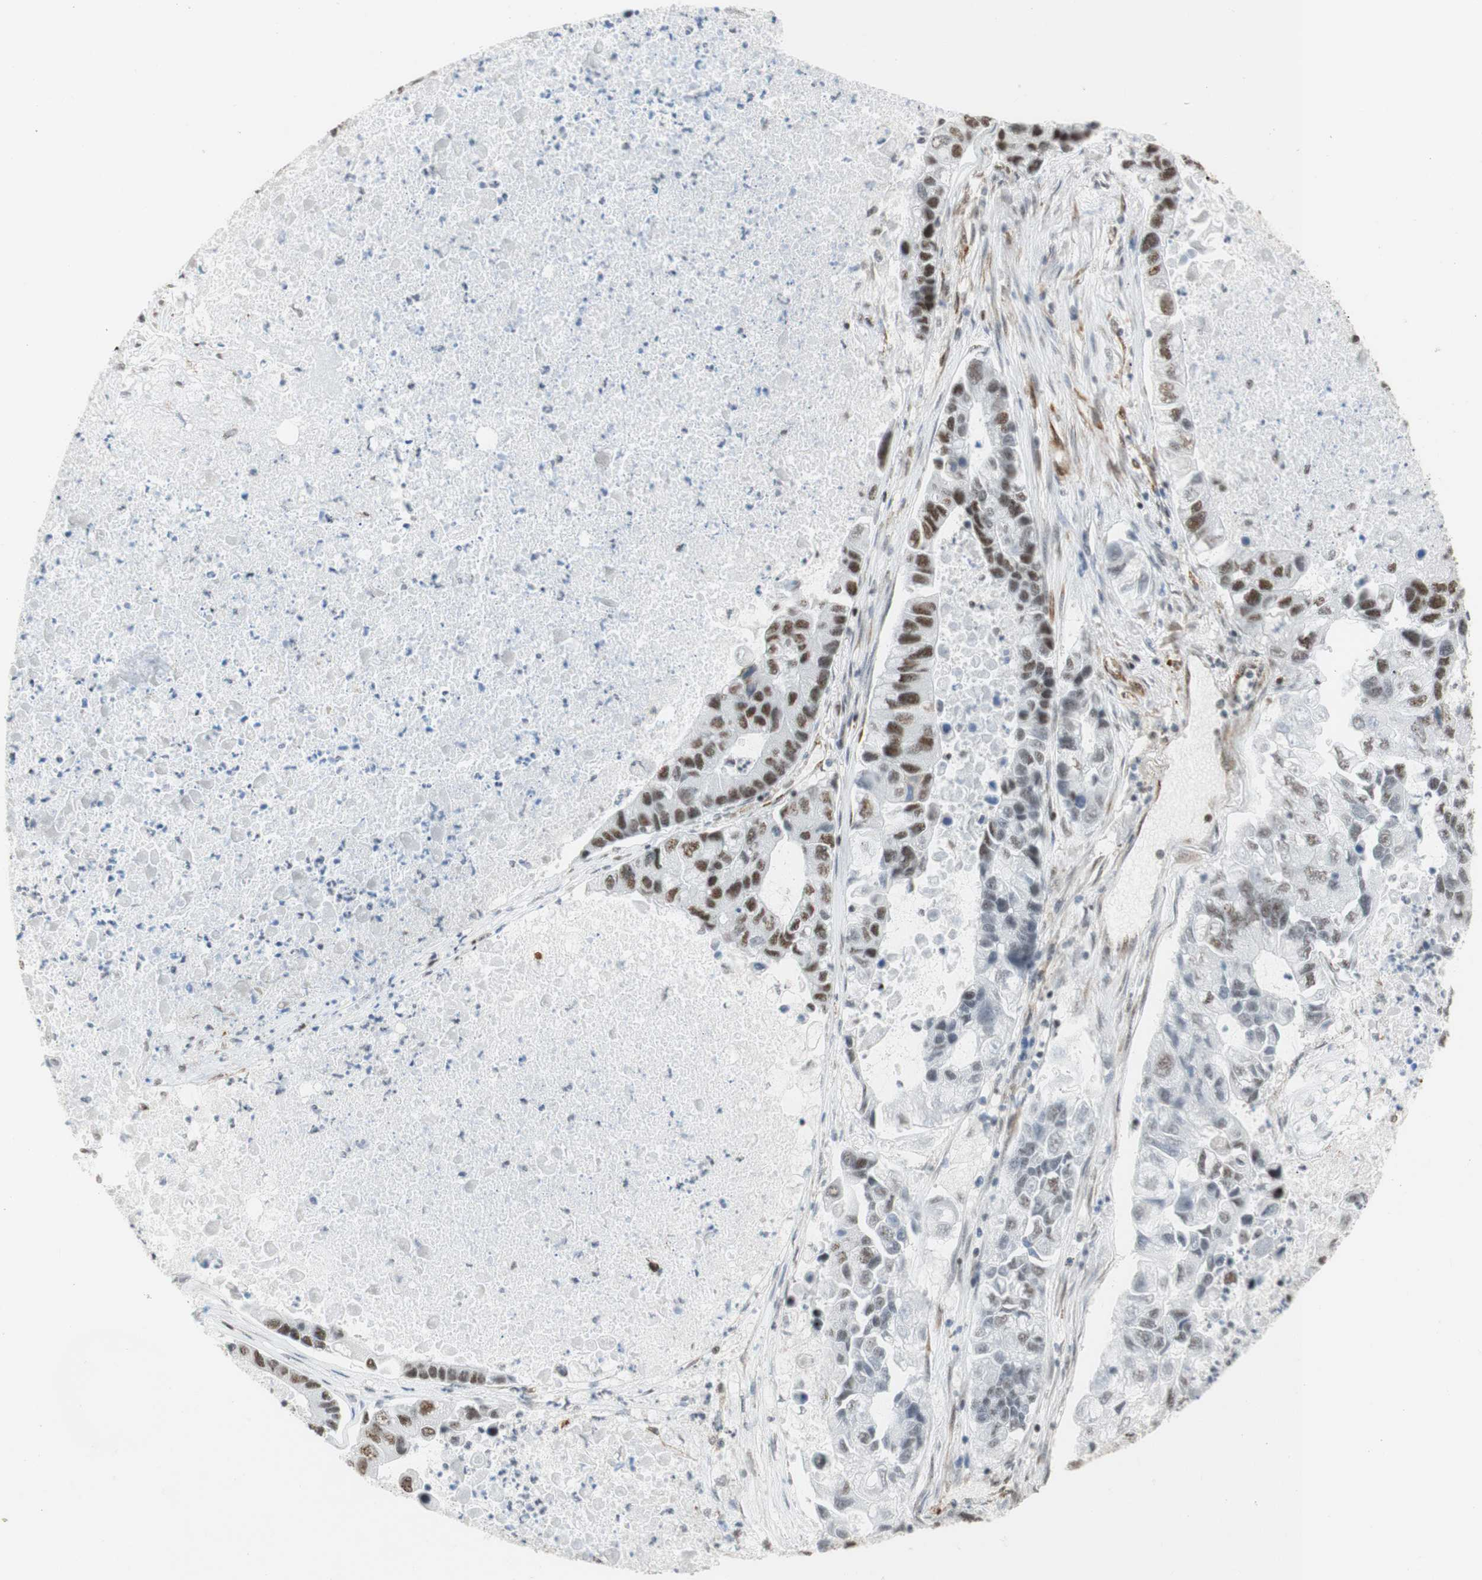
{"staining": {"intensity": "moderate", "quantity": ">75%", "location": "nuclear"}, "tissue": "lung cancer", "cell_type": "Tumor cells", "image_type": "cancer", "snomed": [{"axis": "morphology", "description": "Adenocarcinoma, NOS"}, {"axis": "topography", "description": "Lung"}], "caption": "Lung cancer (adenocarcinoma) stained with a brown dye exhibits moderate nuclear positive positivity in about >75% of tumor cells.", "gene": "SAP18", "patient": {"sex": "female", "age": 51}}